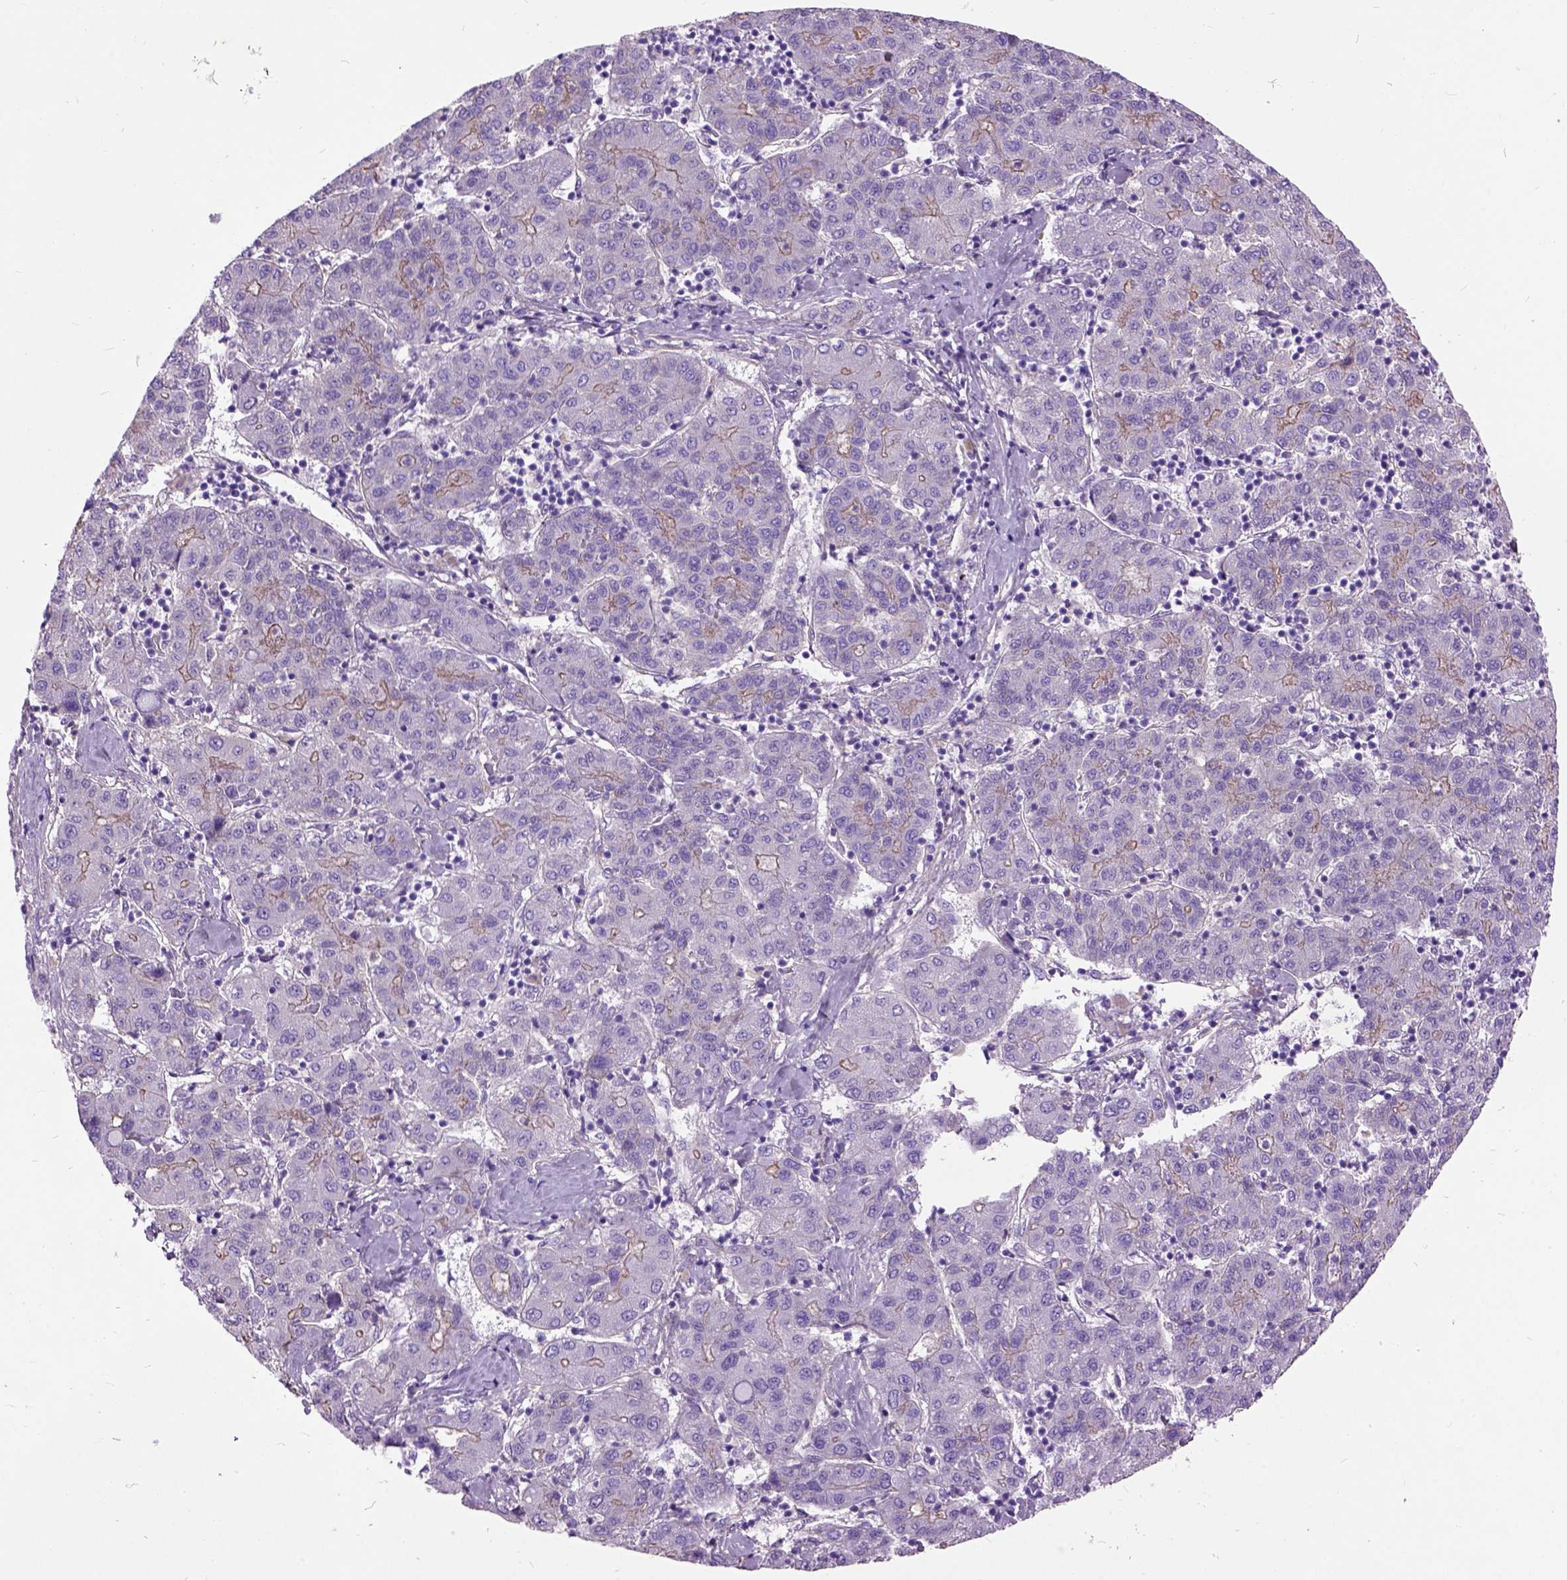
{"staining": {"intensity": "moderate", "quantity": "<25%", "location": "cytoplasmic/membranous"}, "tissue": "liver cancer", "cell_type": "Tumor cells", "image_type": "cancer", "snomed": [{"axis": "morphology", "description": "Carcinoma, Hepatocellular, NOS"}, {"axis": "topography", "description": "Liver"}], "caption": "Tumor cells show low levels of moderate cytoplasmic/membranous positivity in about <25% of cells in hepatocellular carcinoma (liver). (brown staining indicates protein expression, while blue staining denotes nuclei).", "gene": "MAPT", "patient": {"sex": "male", "age": 65}}